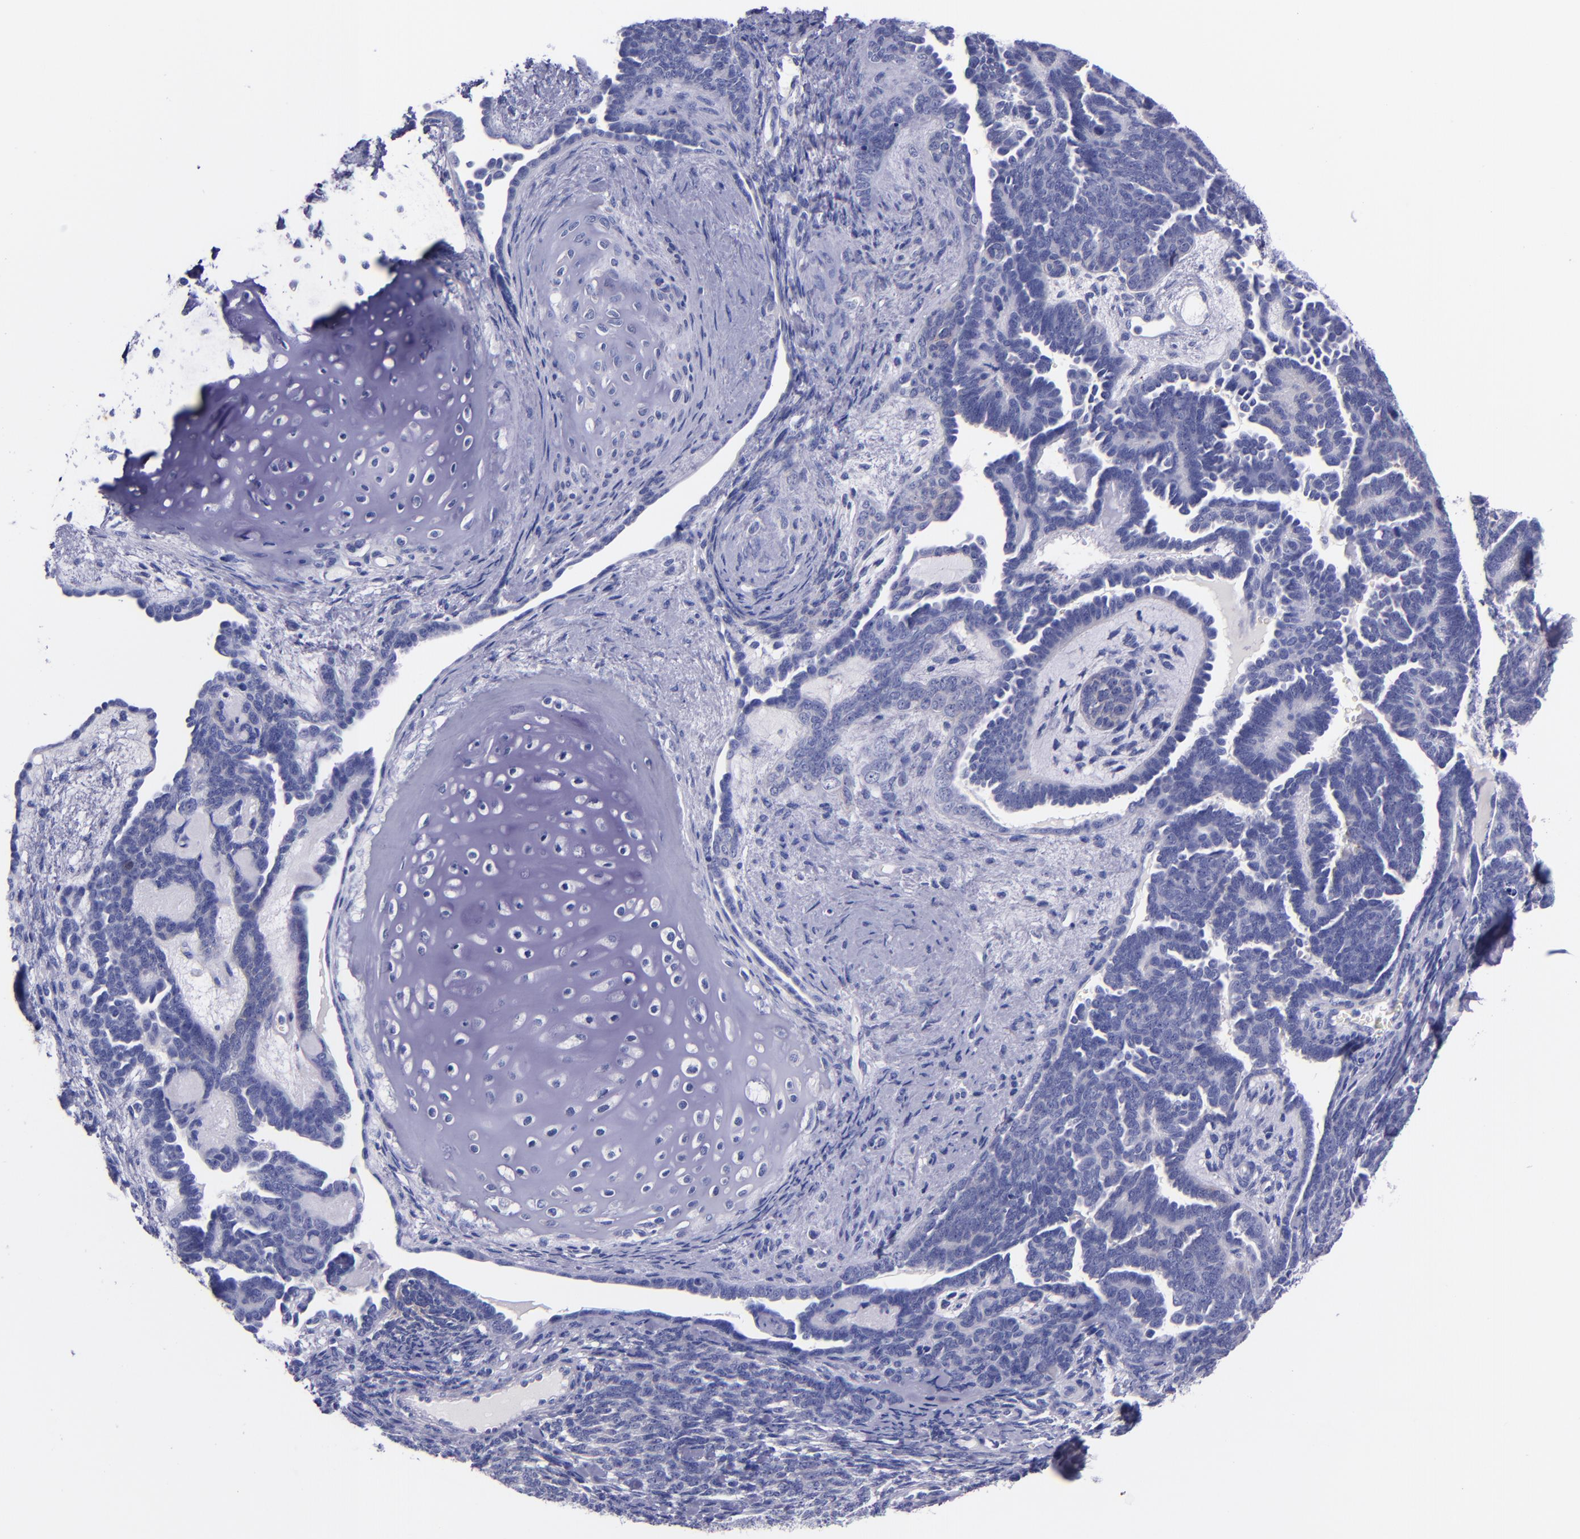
{"staining": {"intensity": "negative", "quantity": "none", "location": "none"}, "tissue": "endometrial cancer", "cell_type": "Tumor cells", "image_type": "cancer", "snomed": [{"axis": "morphology", "description": "Neoplasm, malignant, NOS"}, {"axis": "topography", "description": "Endometrium"}], "caption": "High power microscopy histopathology image of an immunohistochemistry histopathology image of endometrial cancer, revealing no significant expression in tumor cells.", "gene": "SV2A", "patient": {"sex": "female", "age": 74}}